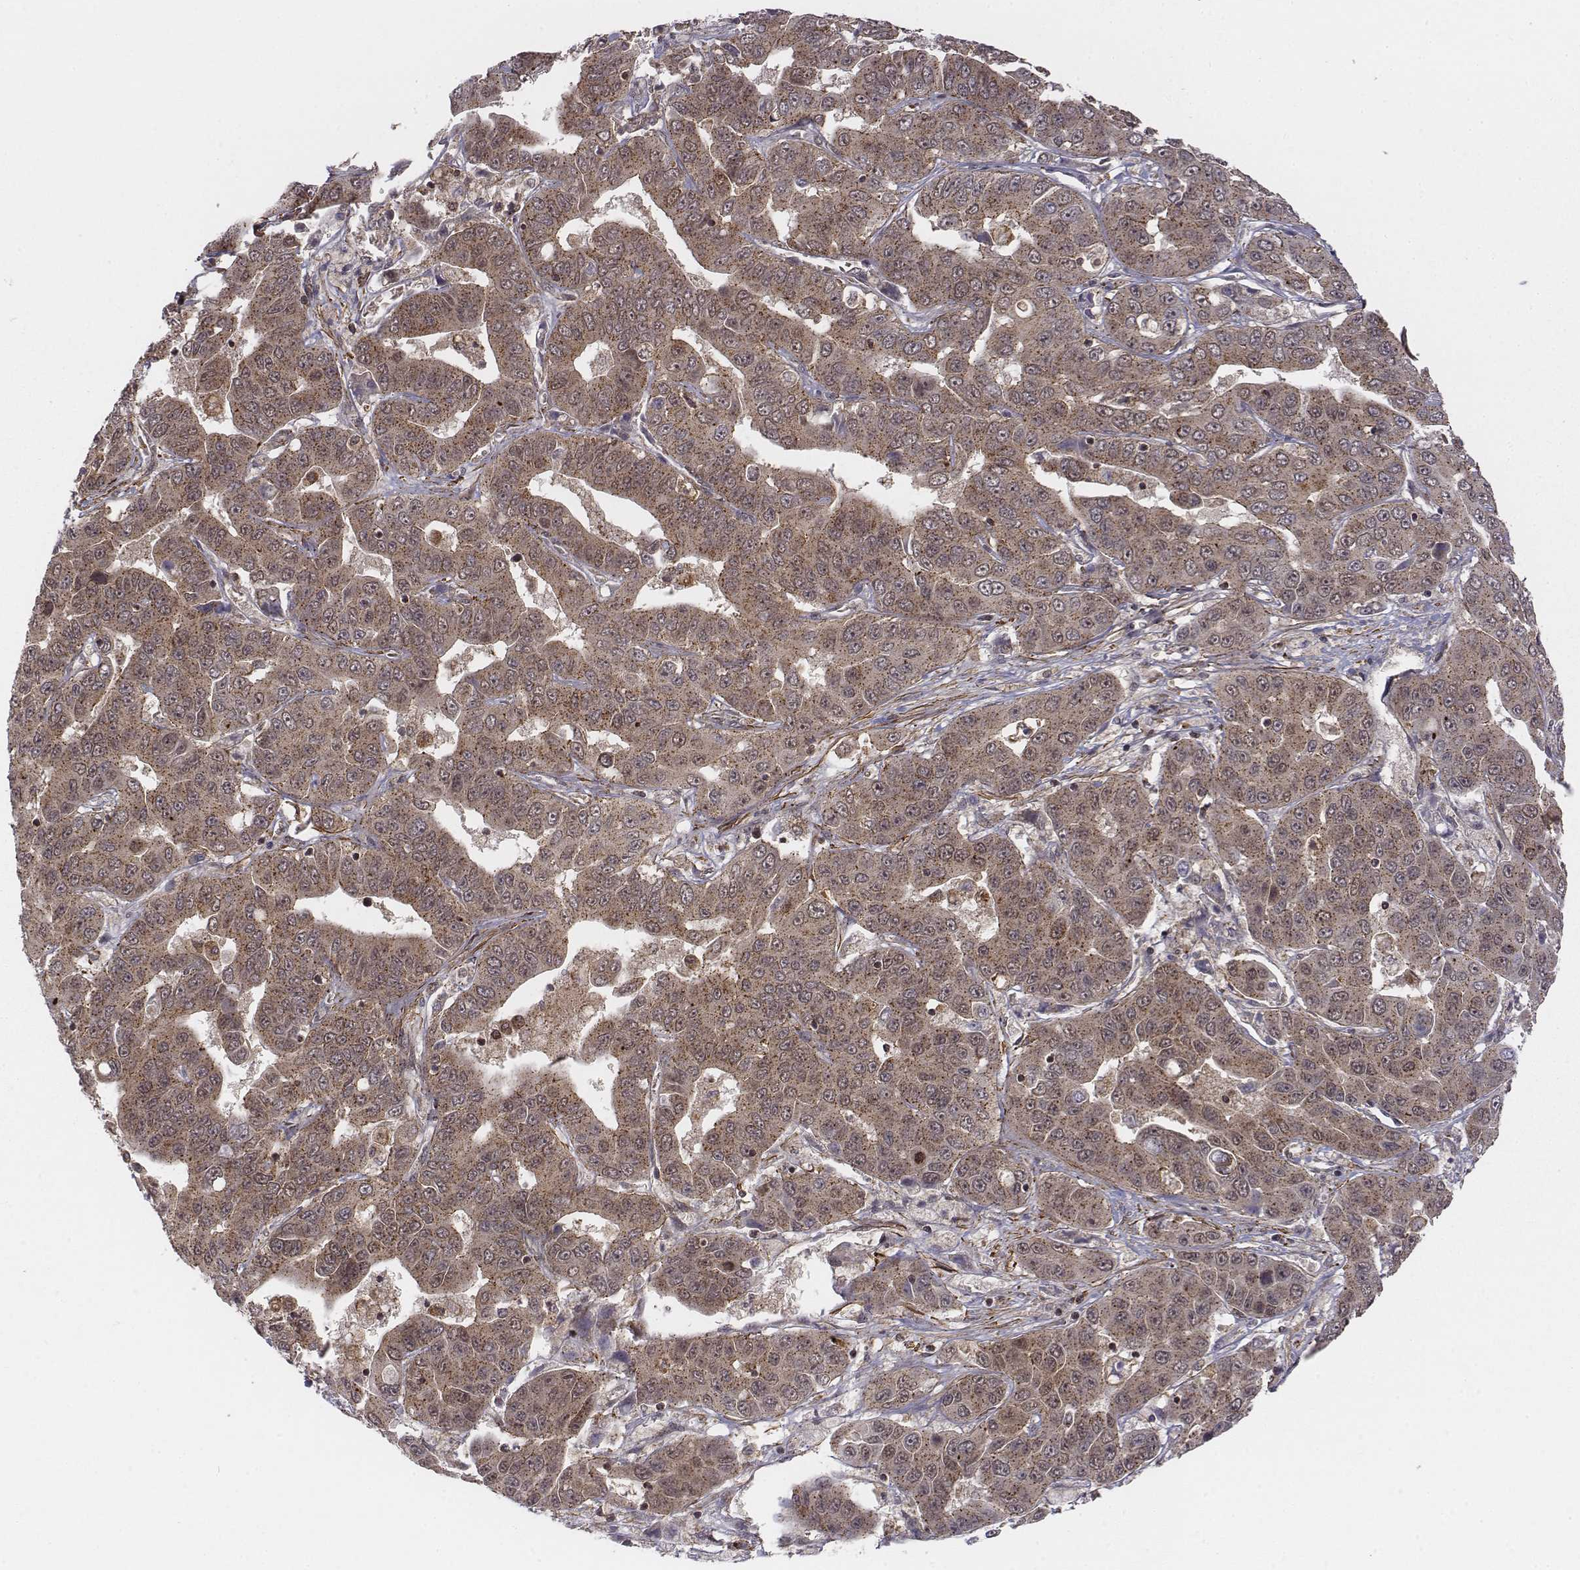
{"staining": {"intensity": "moderate", "quantity": ">75%", "location": "cytoplasmic/membranous"}, "tissue": "liver cancer", "cell_type": "Tumor cells", "image_type": "cancer", "snomed": [{"axis": "morphology", "description": "Cholangiocarcinoma"}, {"axis": "topography", "description": "Liver"}], "caption": "DAB immunohistochemical staining of human liver cancer (cholangiocarcinoma) demonstrates moderate cytoplasmic/membranous protein positivity in about >75% of tumor cells.", "gene": "ZFYVE19", "patient": {"sex": "female", "age": 52}}